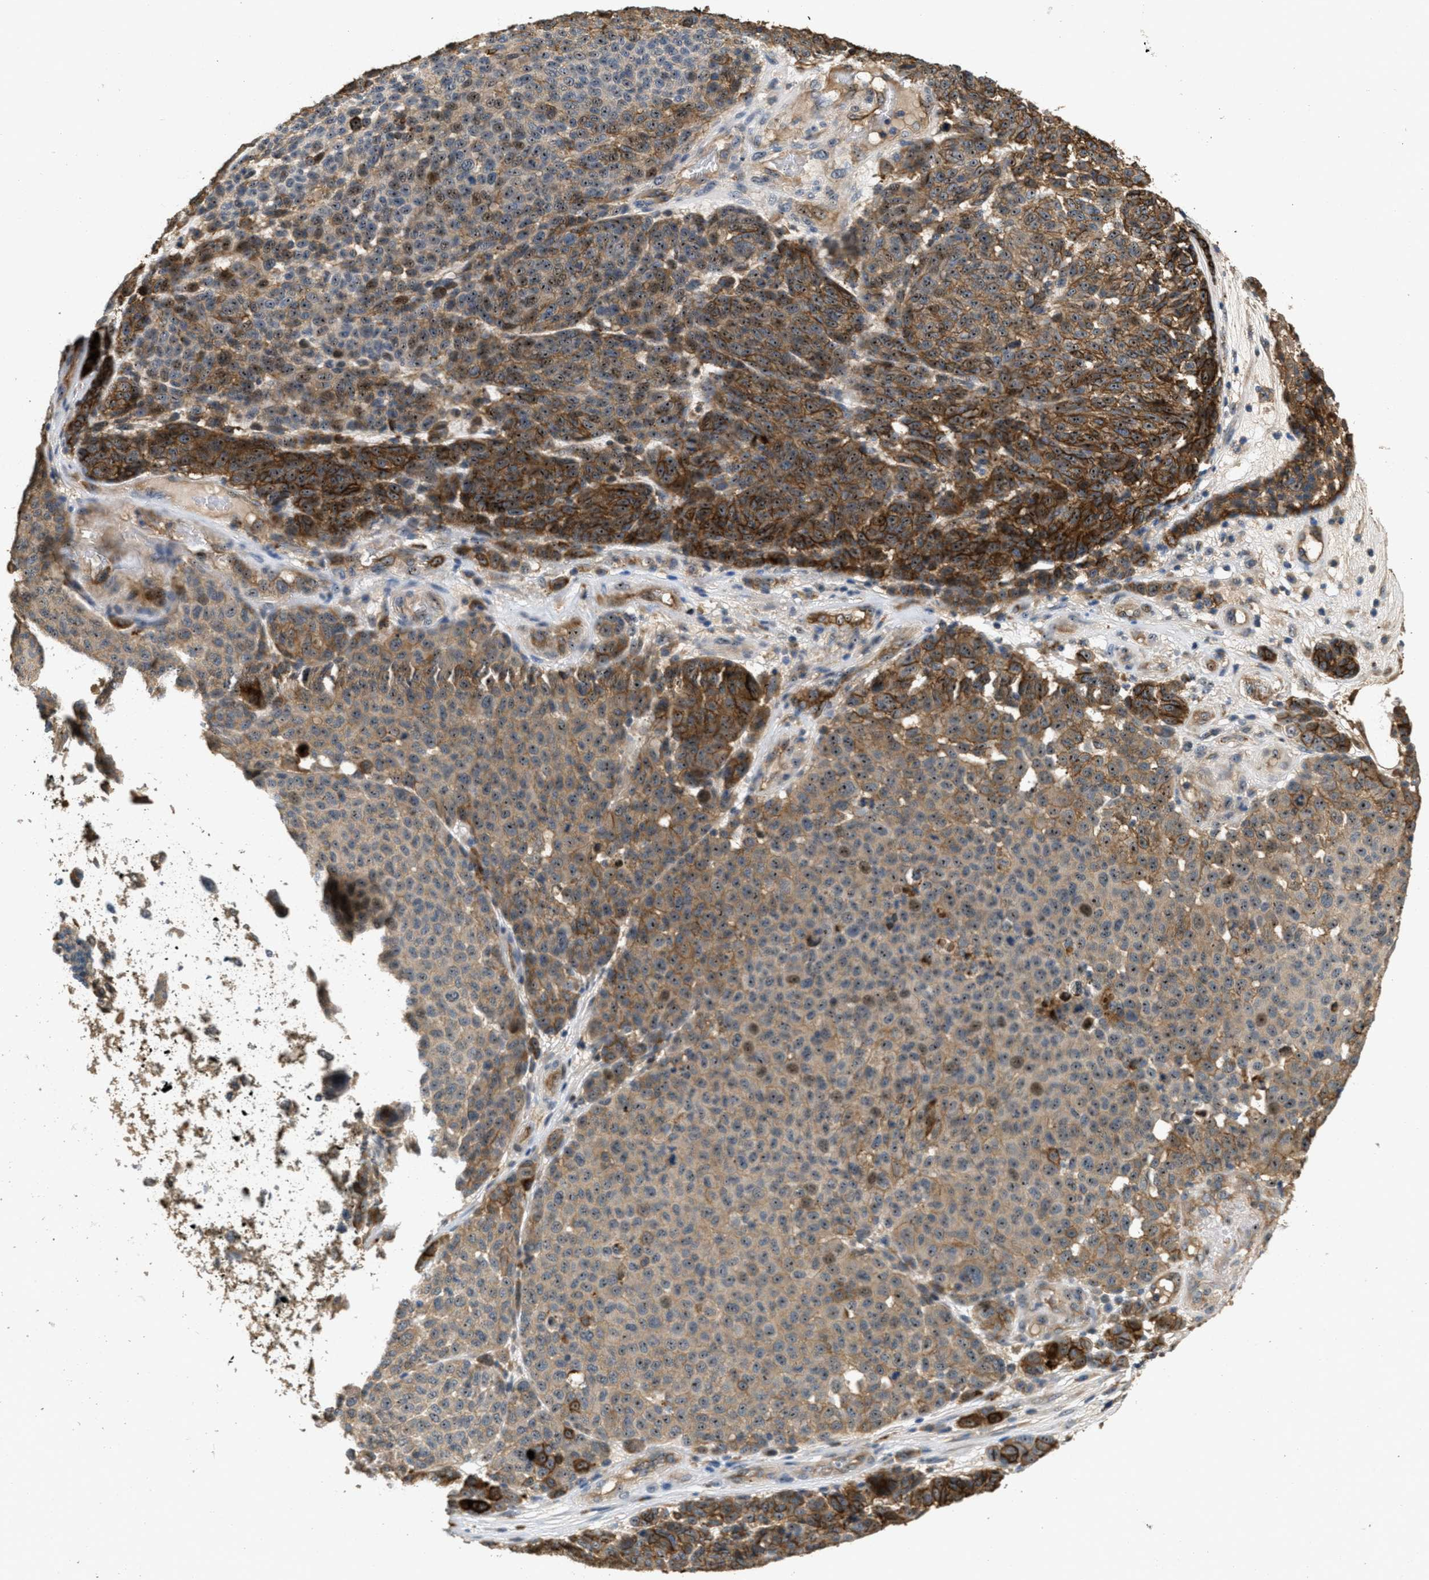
{"staining": {"intensity": "strong", "quantity": "25%-75%", "location": "cytoplasmic/membranous,nuclear"}, "tissue": "melanoma", "cell_type": "Tumor cells", "image_type": "cancer", "snomed": [{"axis": "morphology", "description": "Malignant melanoma, NOS"}, {"axis": "topography", "description": "Skin"}], "caption": "This is a photomicrograph of immunohistochemistry staining of melanoma, which shows strong positivity in the cytoplasmic/membranous and nuclear of tumor cells.", "gene": "OSMR", "patient": {"sex": "male", "age": 59}}